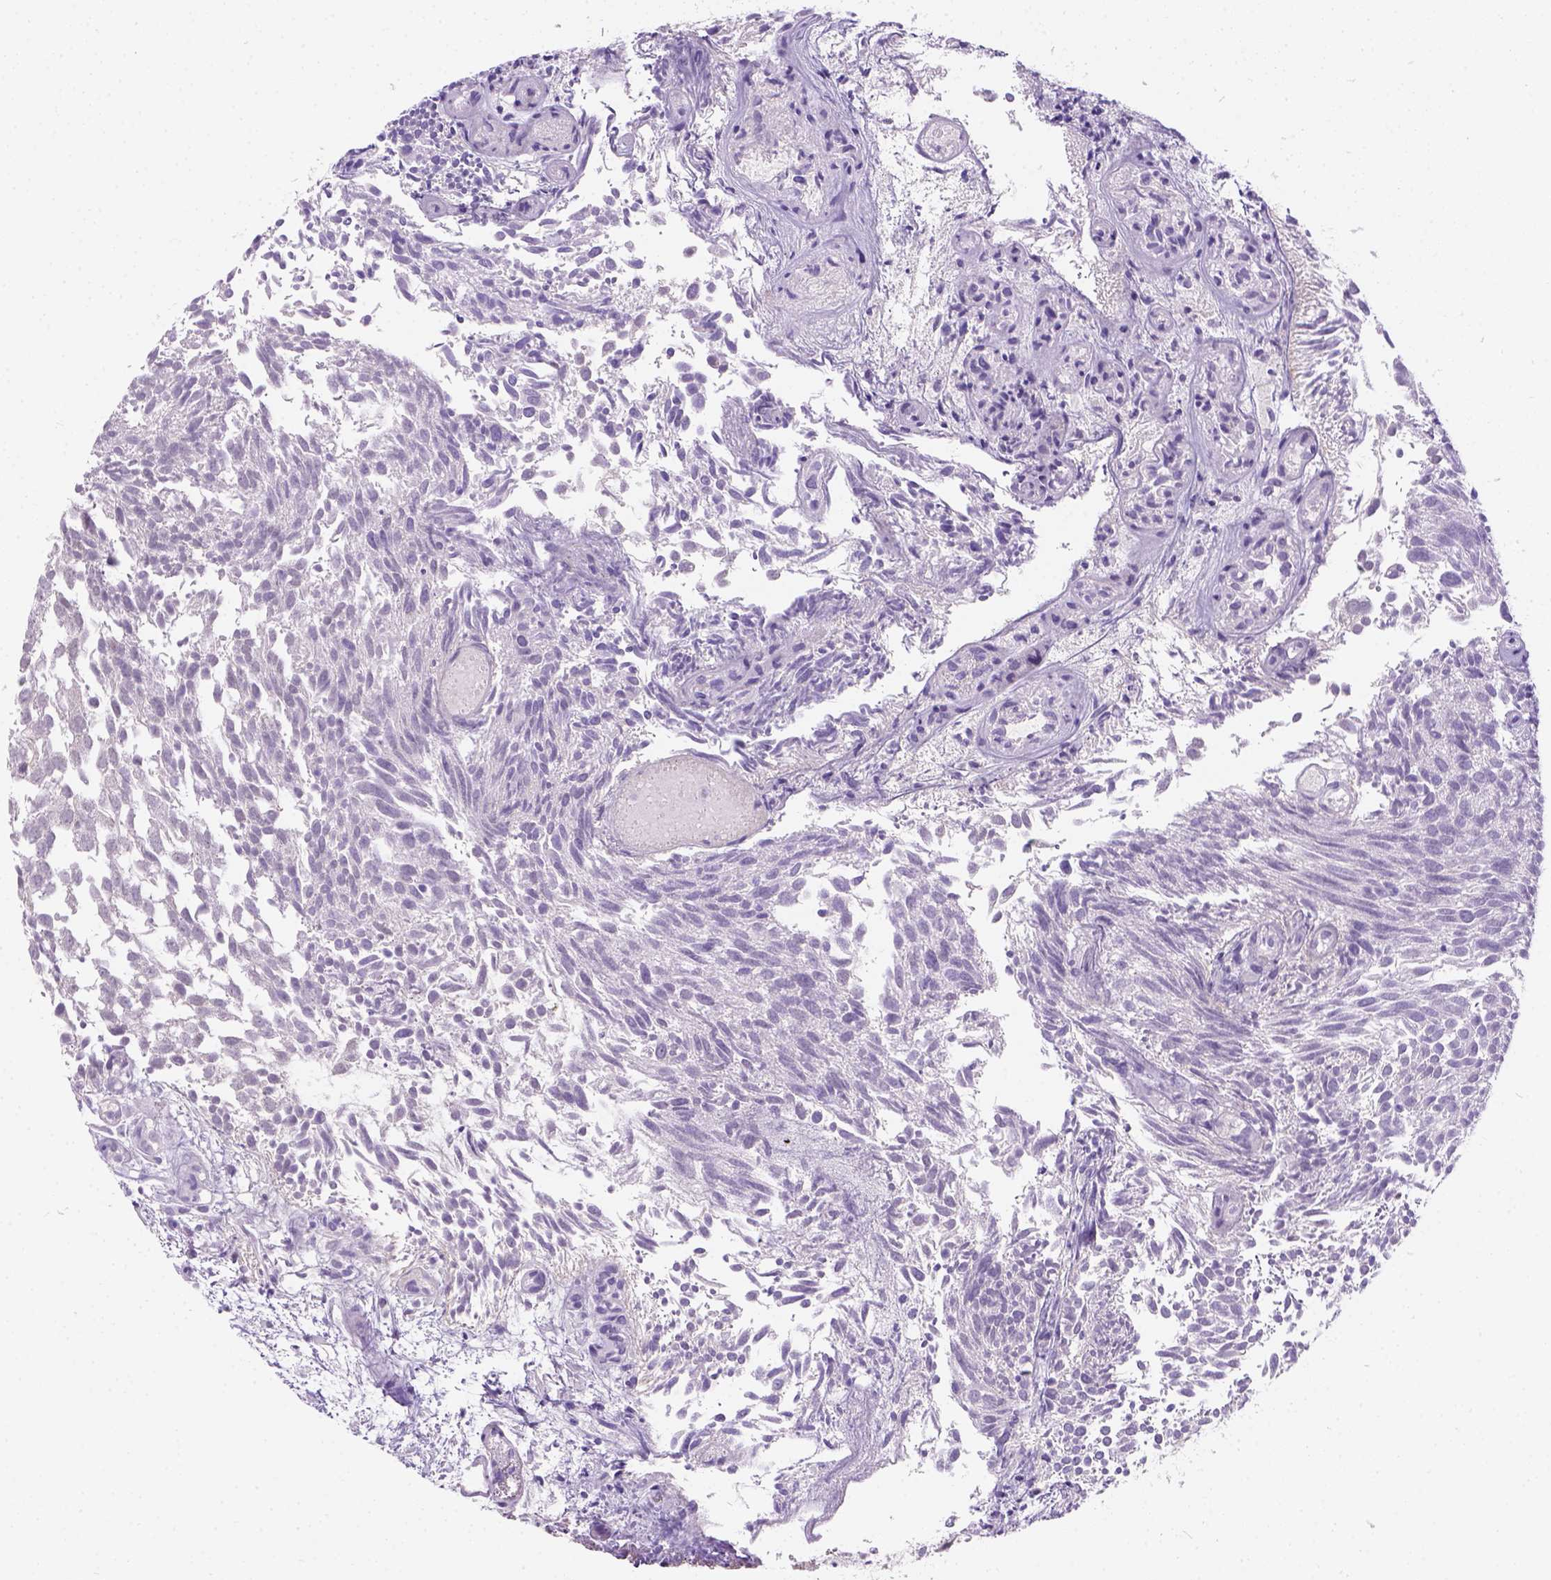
{"staining": {"intensity": "negative", "quantity": "none", "location": "none"}, "tissue": "urothelial cancer", "cell_type": "Tumor cells", "image_type": "cancer", "snomed": [{"axis": "morphology", "description": "Urothelial carcinoma, Low grade"}, {"axis": "topography", "description": "Urinary bladder"}], "caption": "DAB (3,3'-diaminobenzidine) immunohistochemical staining of urothelial cancer reveals no significant positivity in tumor cells.", "gene": "C20orf144", "patient": {"sex": "male", "age": 70}}